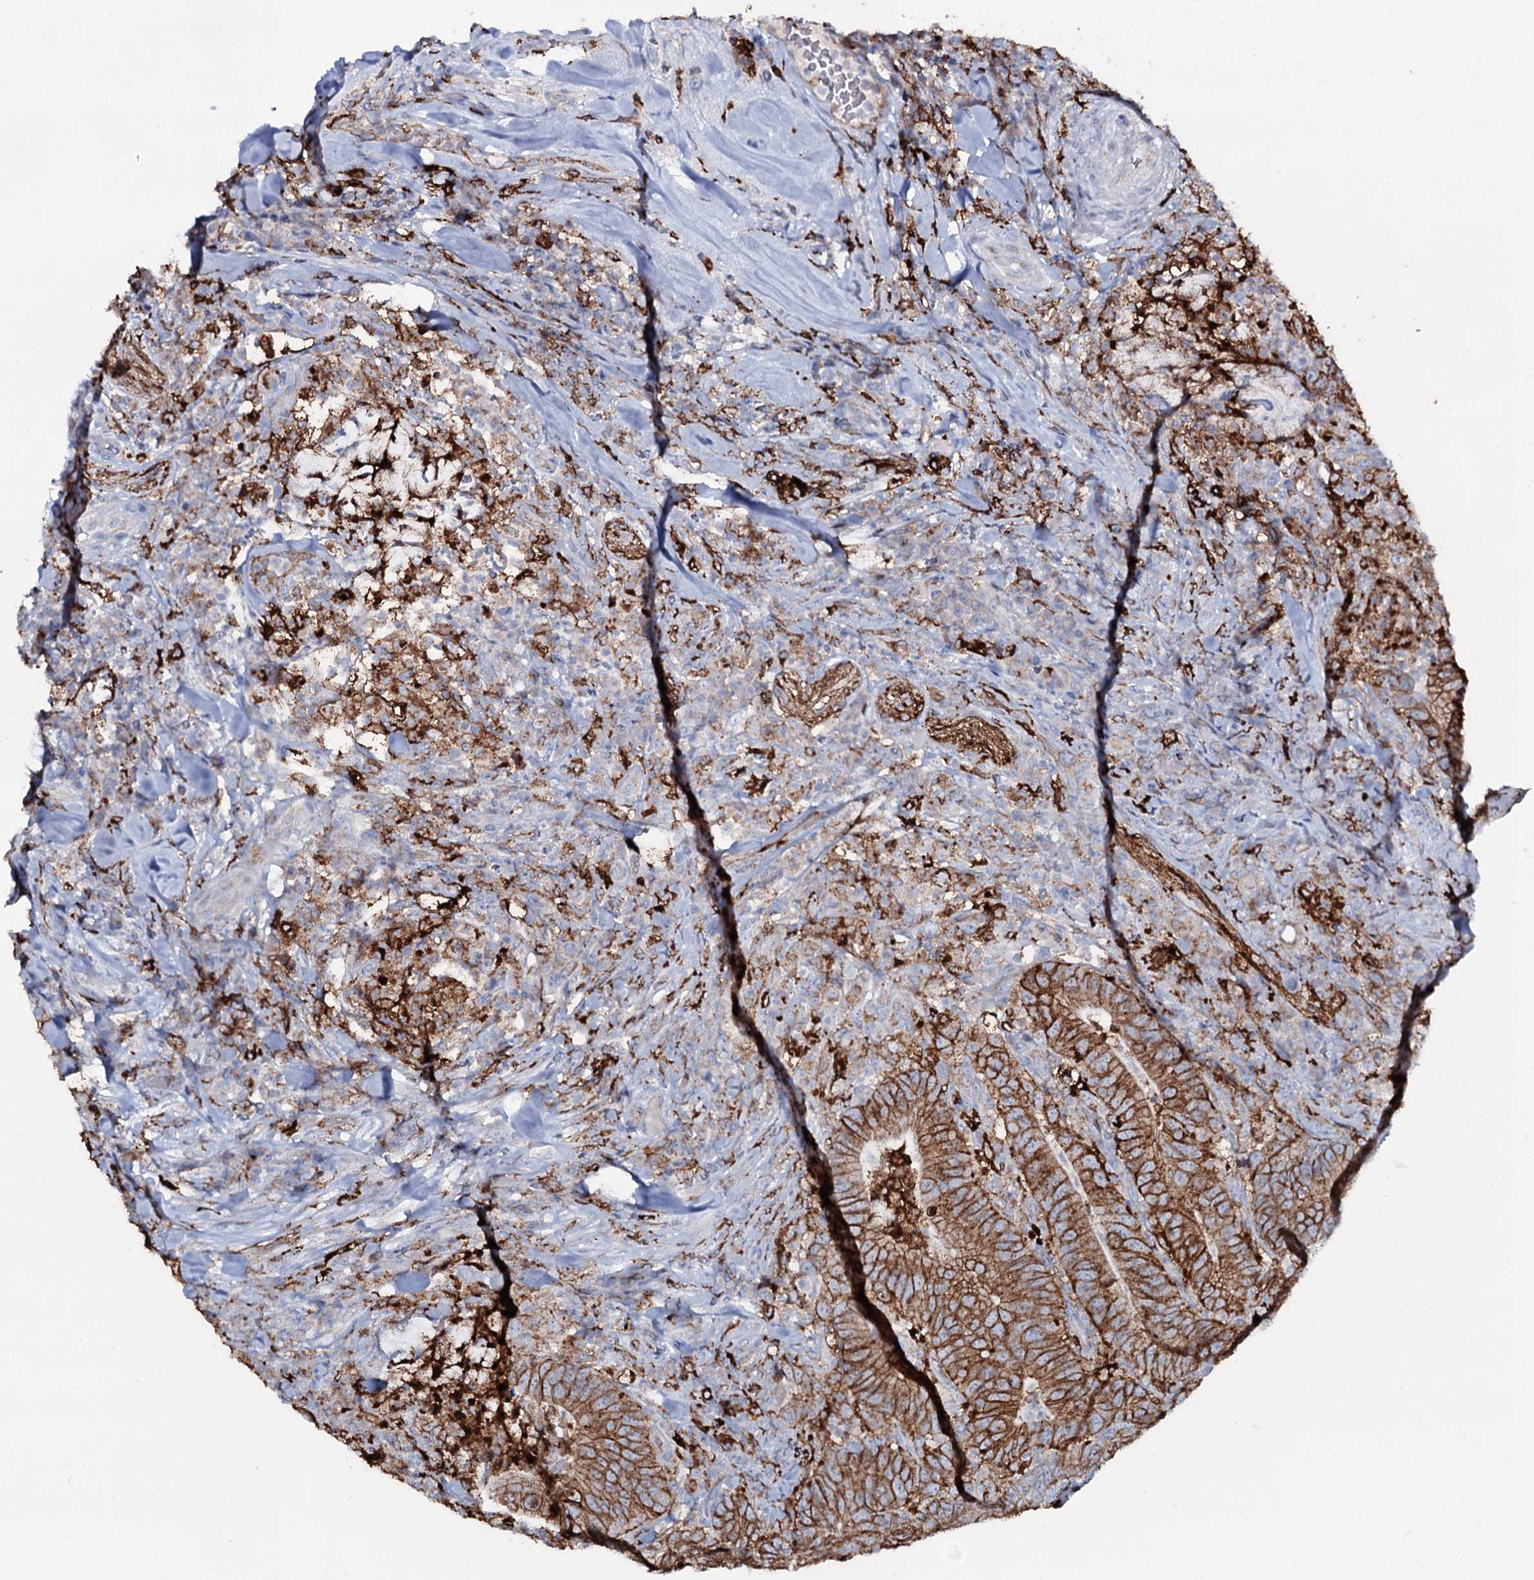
{"staining": {"intensity": "moderate", "quantity": ">75%", "location": "cytoplasmic/membranous"}, "tissue": "colorectal cancer", "cell_type": "Tumor cells", "image_type": "cancer", "snomed": [{"axis": "morphology", "description": "Adenocarcinoma, NOS"}, {"axis": "topography", "description": "Colon"}], "caption": "The micrograph demonstrates immunohistochemical staining of adenocarcinoma (colorectal). There is moderate cytoplasmic/membranous expression is identified in about >75% of tumor cells. The protein of interest is stained brown, and the nuclei are stained in blue (DAB IHC with brightfield microscopy, high magnification).", "gene": "OSBPL2", "patient": {"sex": "female", "age": 66}}